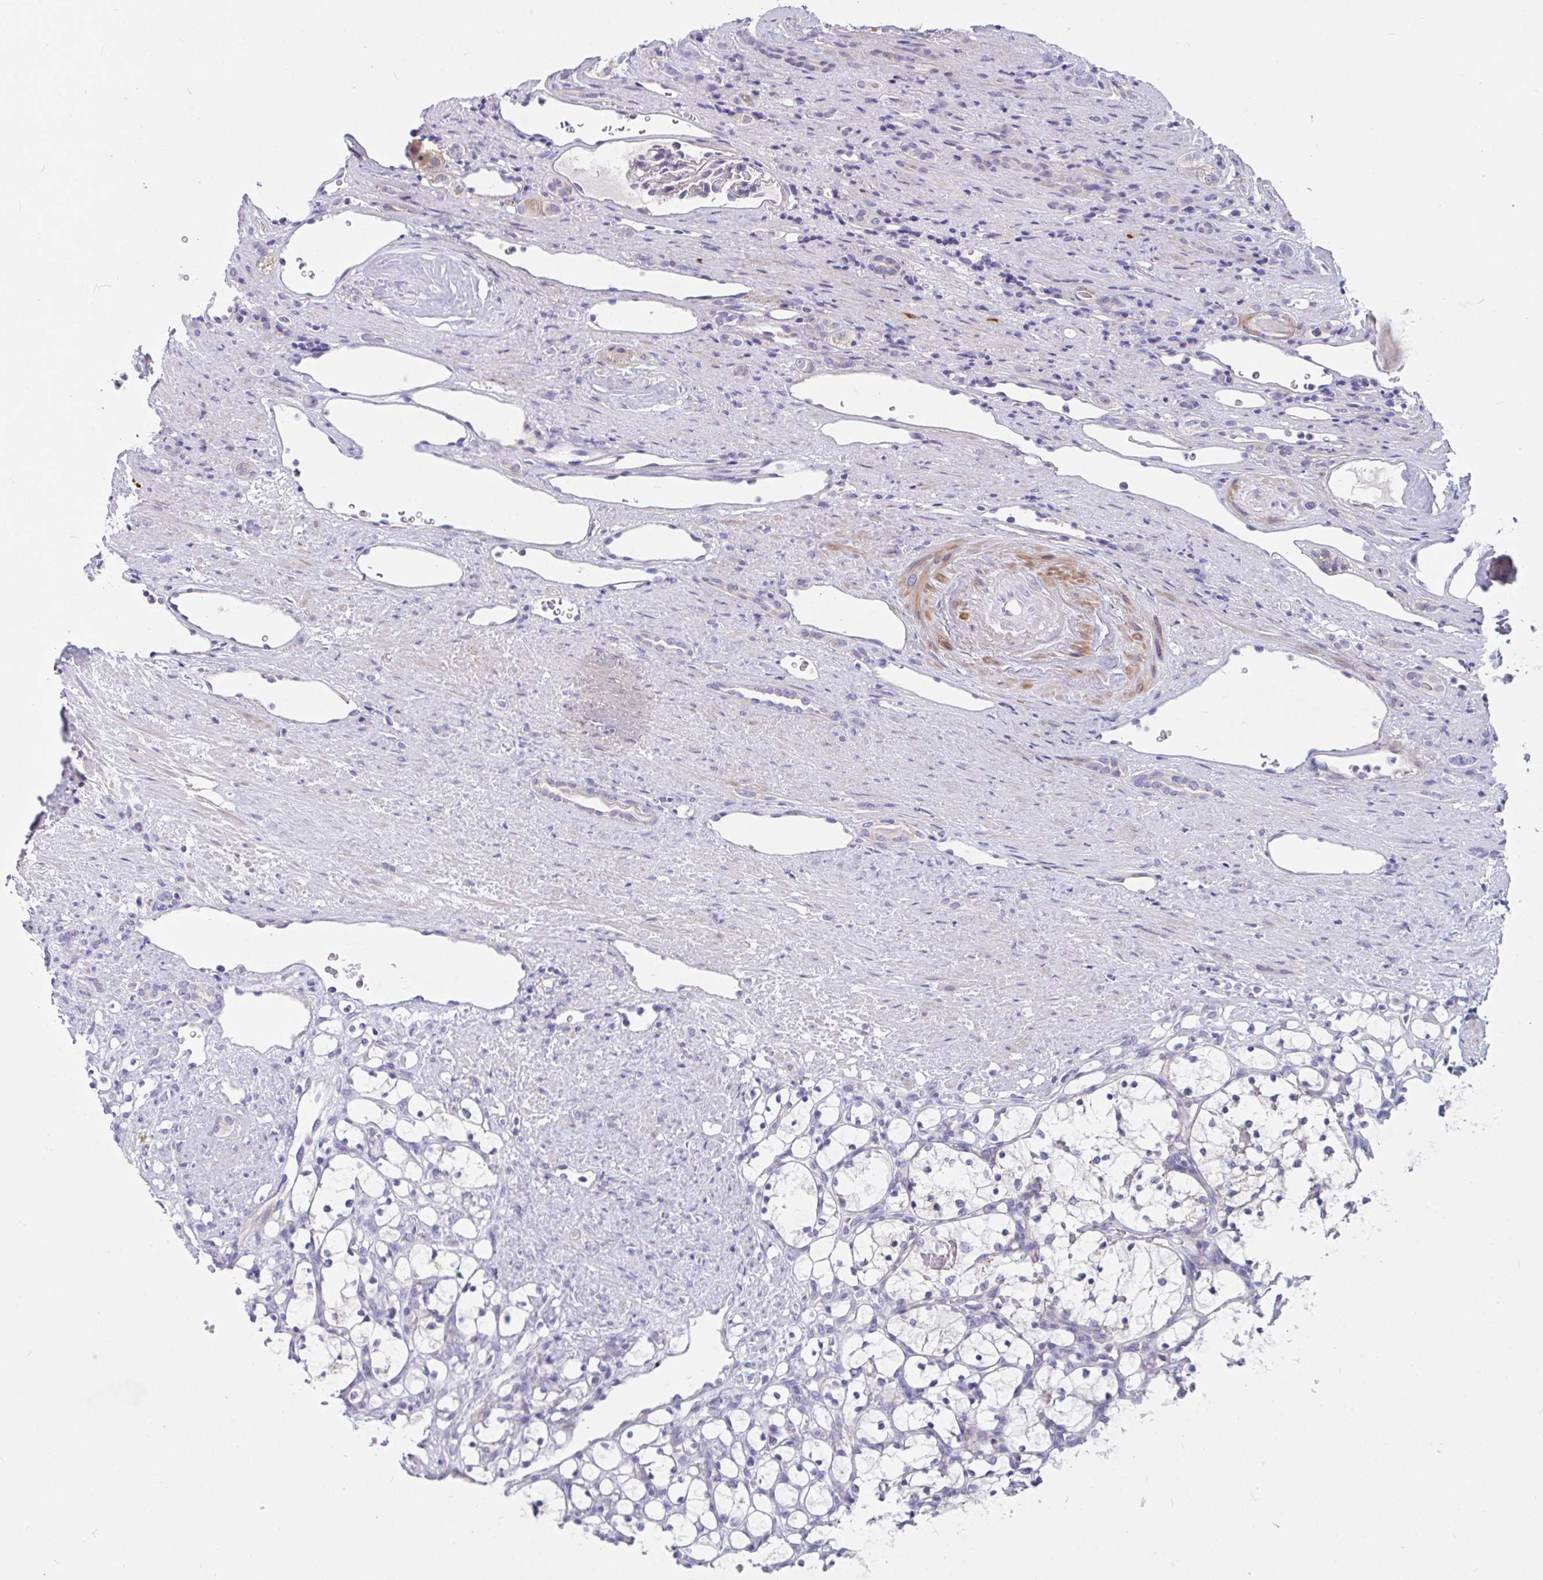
{"staining": {"intensity": "negative", "quantity": "none", "location": "none"}, "tissue": "renal cancer", "cell_type": "Tumor cells", "image_type": "cancer", "snomed": [{"axis": "morphology", "description": "Adenocarcinoma, NOS"}, {"axis": "topography", "description": "Kidney"}], "caption": "This photomicrograph is of renal cancer (adenocarcinoma) stained with immunohistochemistry (IHC) to label a protein in brown with the nuclei are counter-stained blue. There is no expression in tumor cells. (DAB (3,3'-diaminobenzidine) IHC visualized using brightfield microscopy, high magnification).", "gene": "ZNF561", "patient": {"sex": "female", "age": 69}}